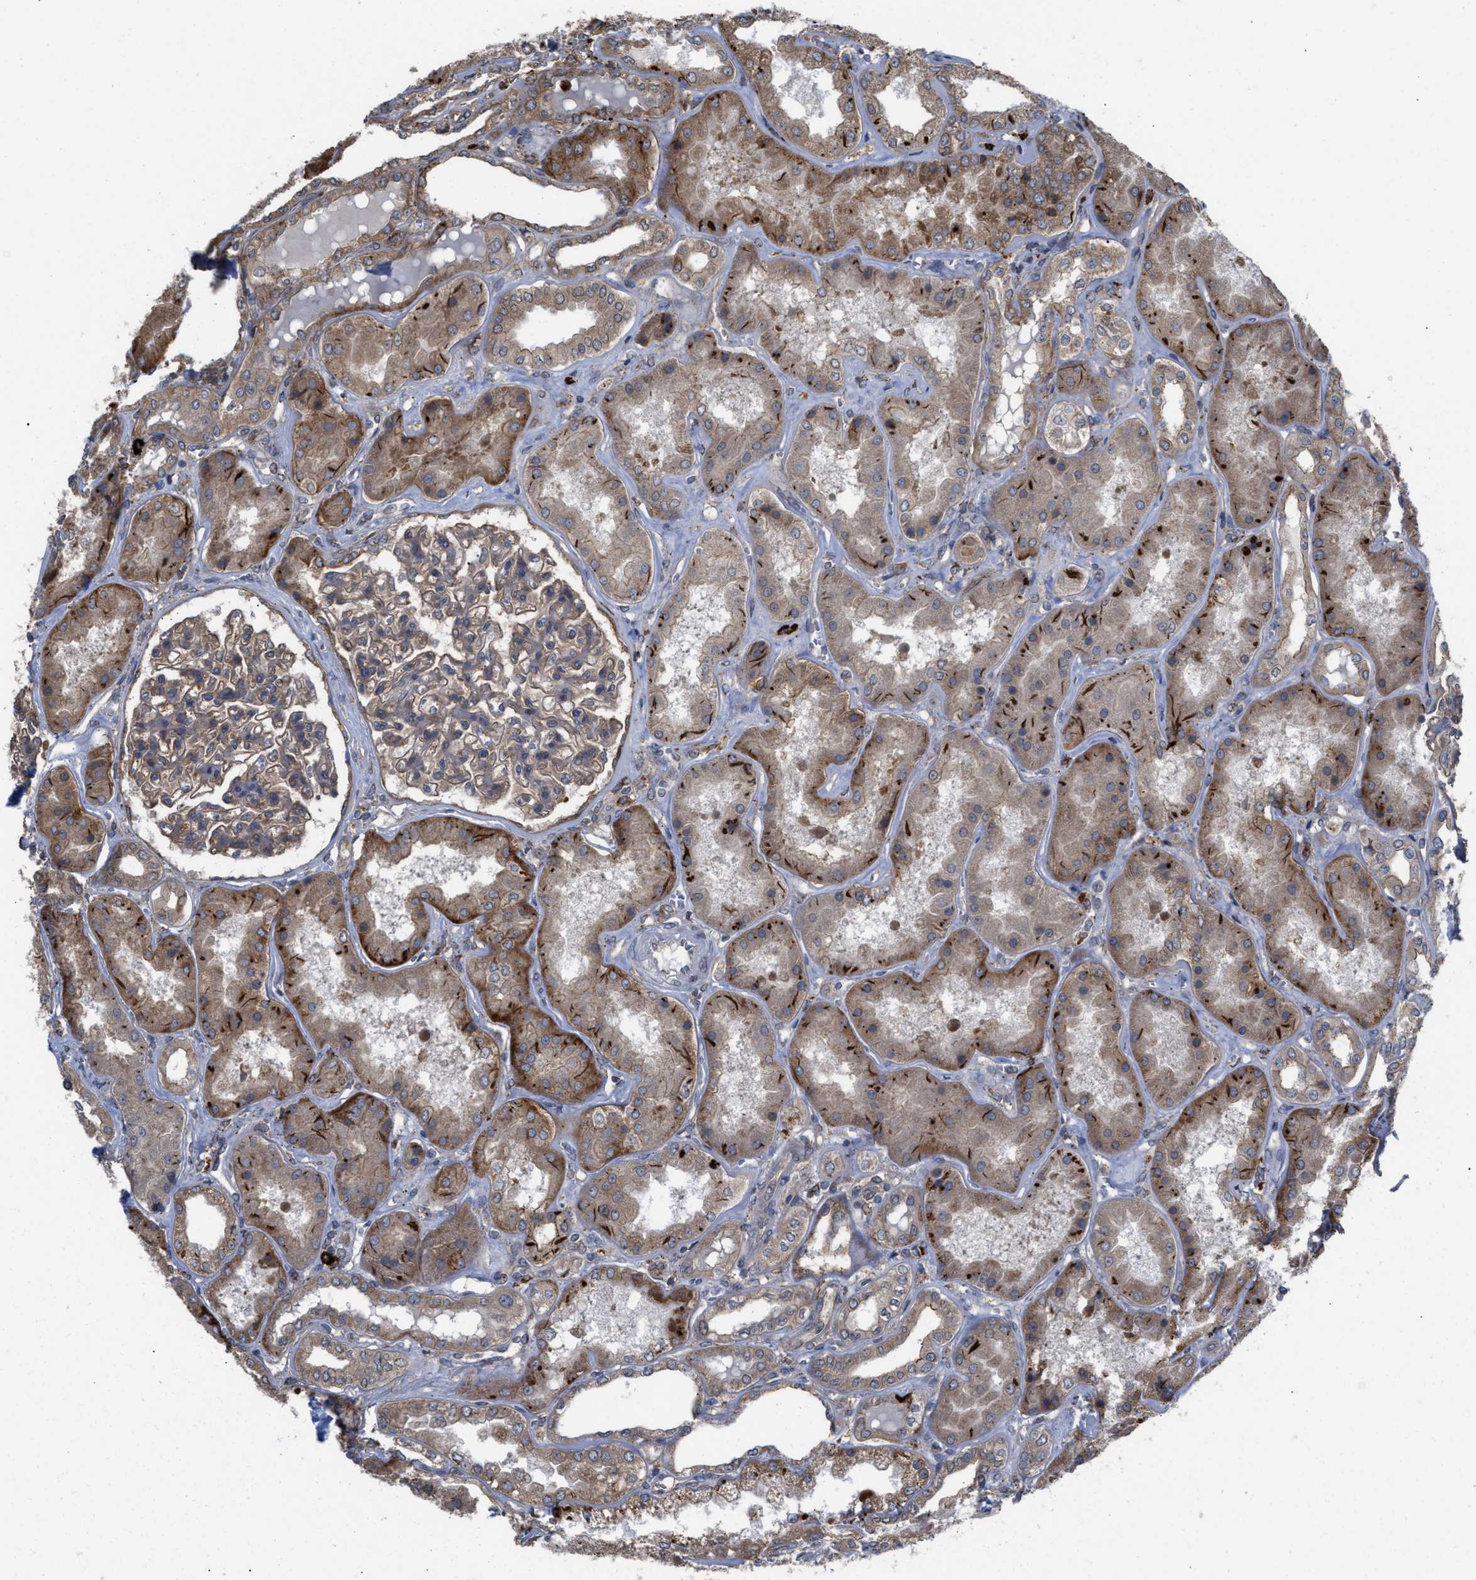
{"staining": {"intensity": "moderate", "quantity": "25%-75%", "location": "cytoplasmic/membranous,nuclear"}, "tissue": "kidney", "cell_type": "Cells in glomeruli", "image_type": "normal", "snomed": [{"axis": "morphology", "description": "Normal tissue, NOS"}, {"axis": "topography", "description": "Kidney"}], "caption": "Moderate cytoplasmic/membranous,nuclear protein expression is present in approximately 25%-75% of cells in glomeruli in kidney.", "gene": "TP53BP2", "patient": {"sex": "female", "age": 56}}